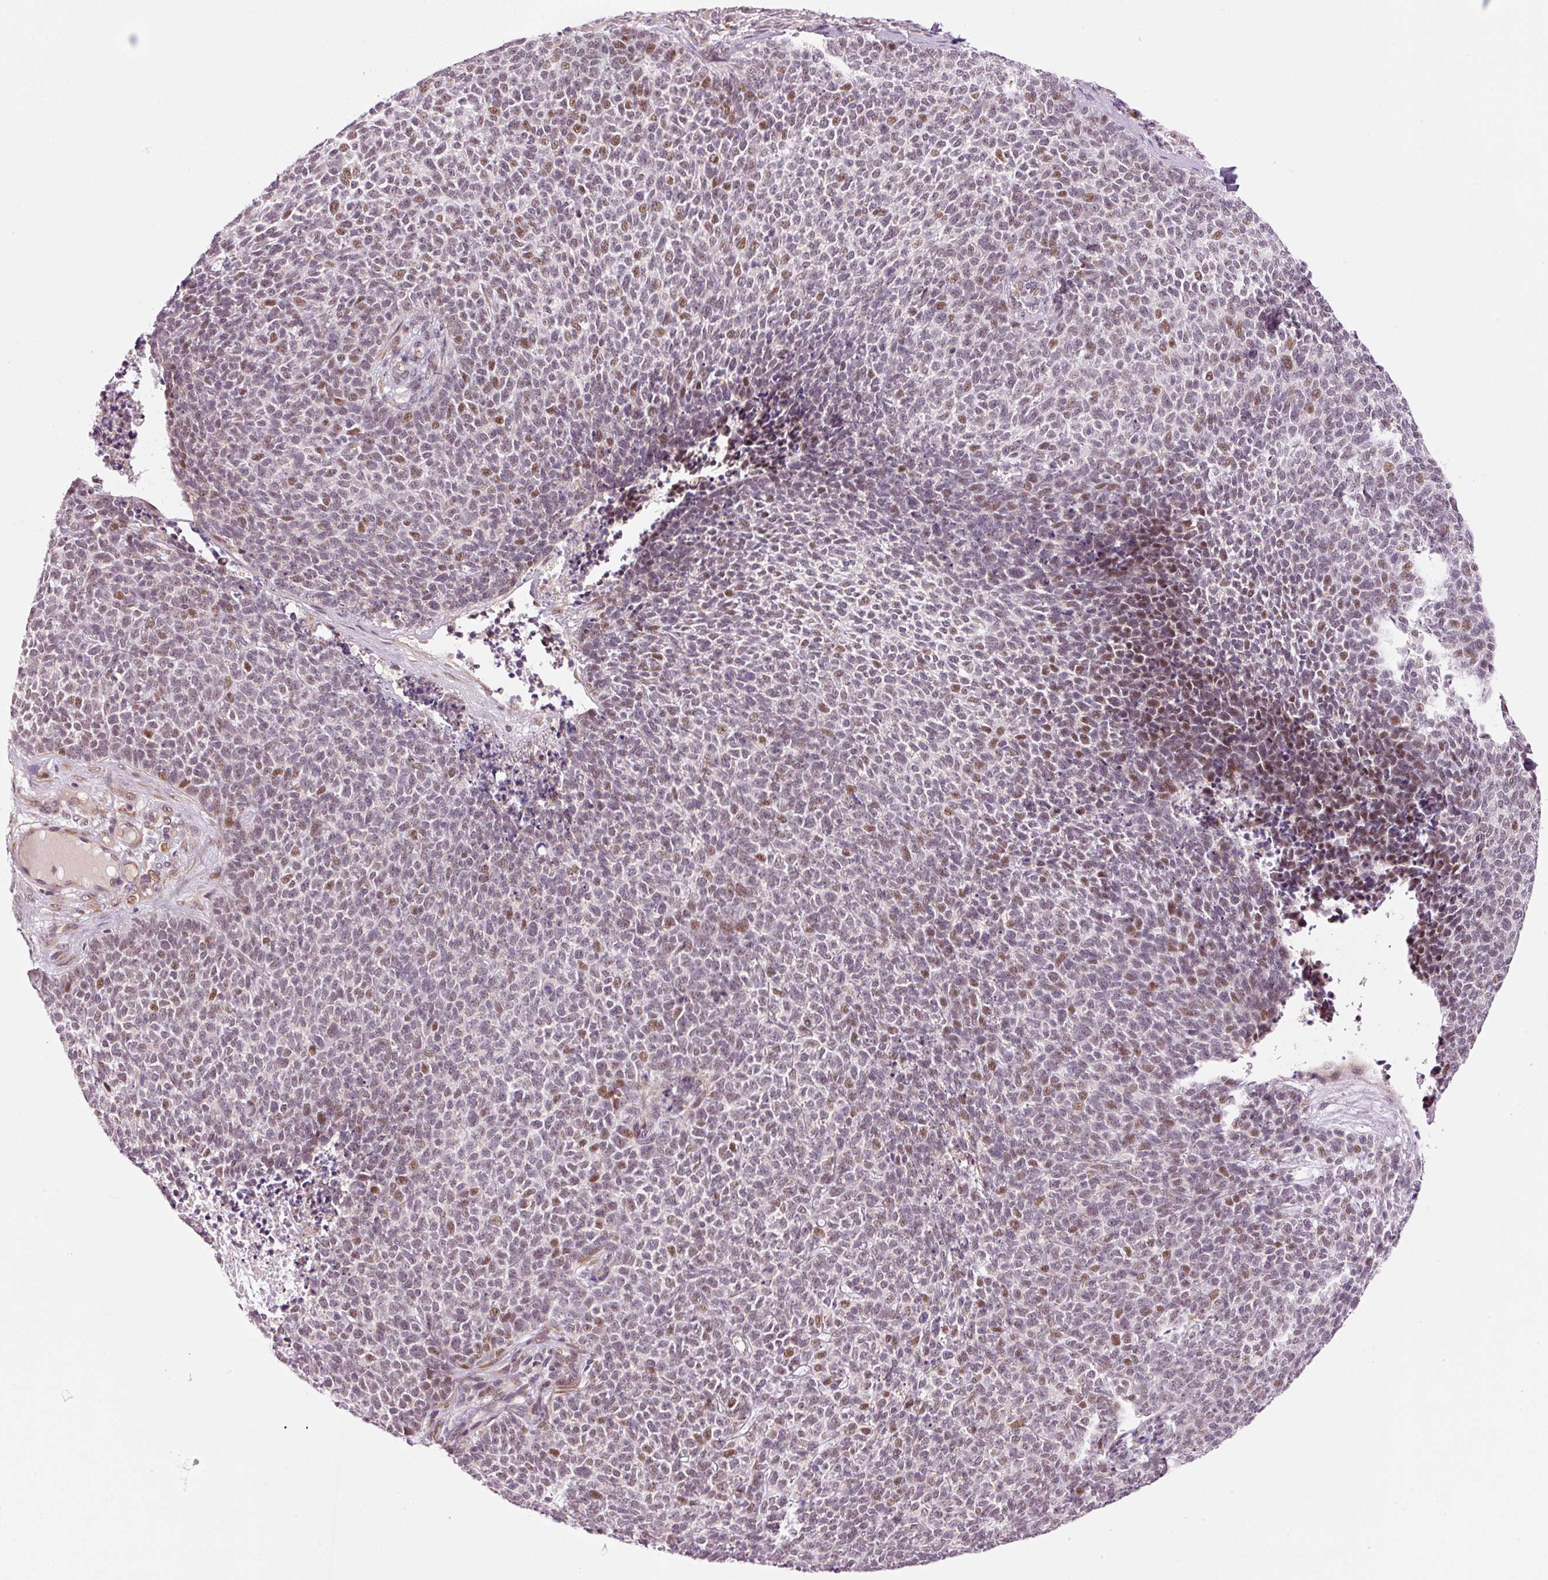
{"staining": {"intensity": "moderate", "quantity": "<25%", "location": "nuclear"}, "tissue": "skin cancer", "cell_type": "Tumor cells", "image_type": "cancer", "snomed": [{"axis": "morphology", "description": "Basal cell carcinoma"}, {"axis": "topography", "description": "Skin"}], "caption": "Immunohistochemical staining of skin cancer (basal cell carcinoma) demonstrates moderate nuclear protein positivity in about <25% of tumor cells.", "gene": "ANKRD20A1", "patient": {"sex": "female", "age": 84}}